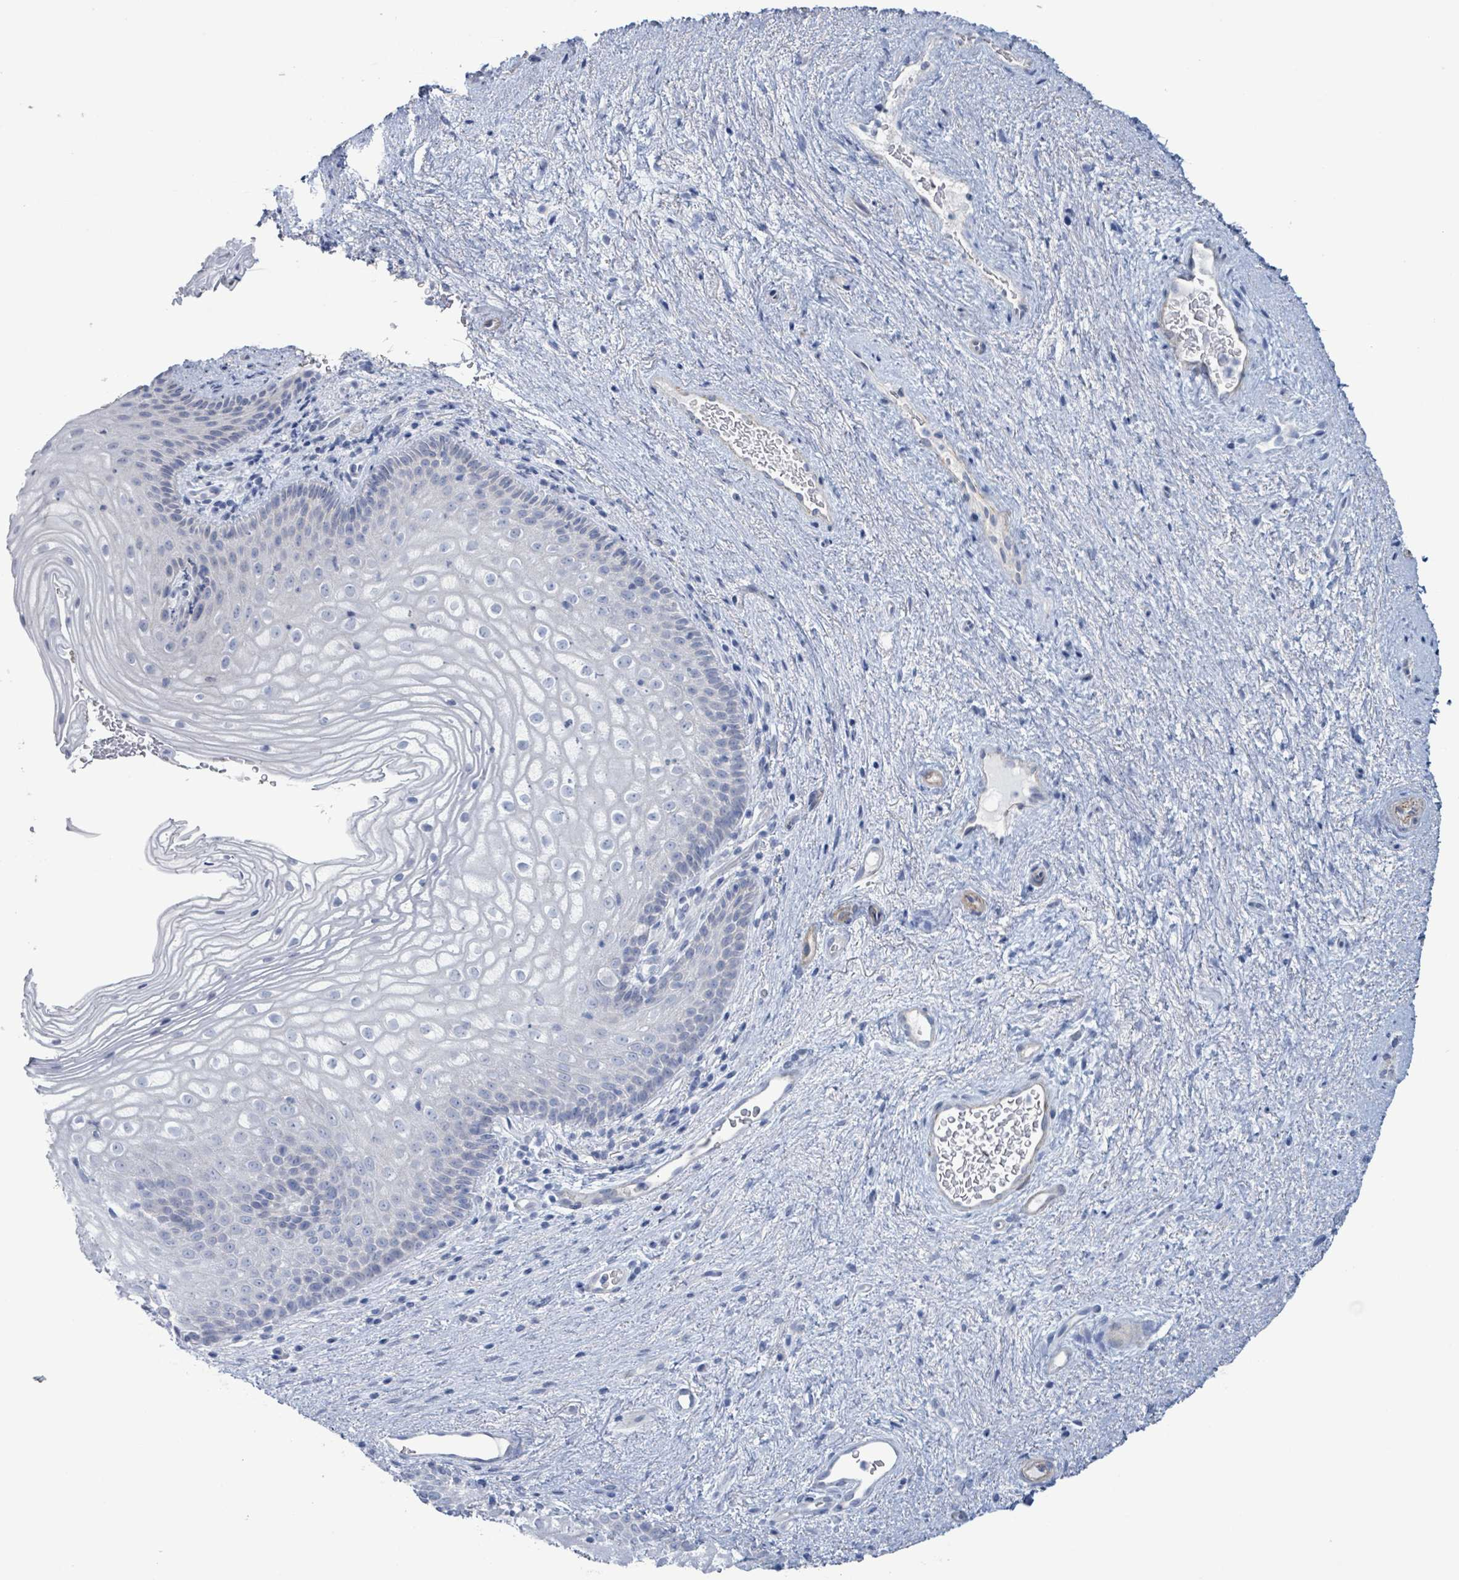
{"staining": {"intensity": "negative", "quantity": "none", "location": "none"}, "tissue": "vagina", "cell_type": "Squamous epithelial cells", "image_type": "normal", "snomed": [{"axis": "morphology", "description": "Normal tissue, NOS"}, {"axis": "topography", "description": "Vagina"}], "caption": "Immunohistochemistry (IHC) micrograph of unremarkable vagina stained for a protein (brown), which demonstrates no expression in squamous epithelial cells. (DAB immunohistochemistry (IHC) visualized using brightfield microscopy, high magnification).", "gene": "PKLR", "patient": {"sex": "female", "age": 47}}